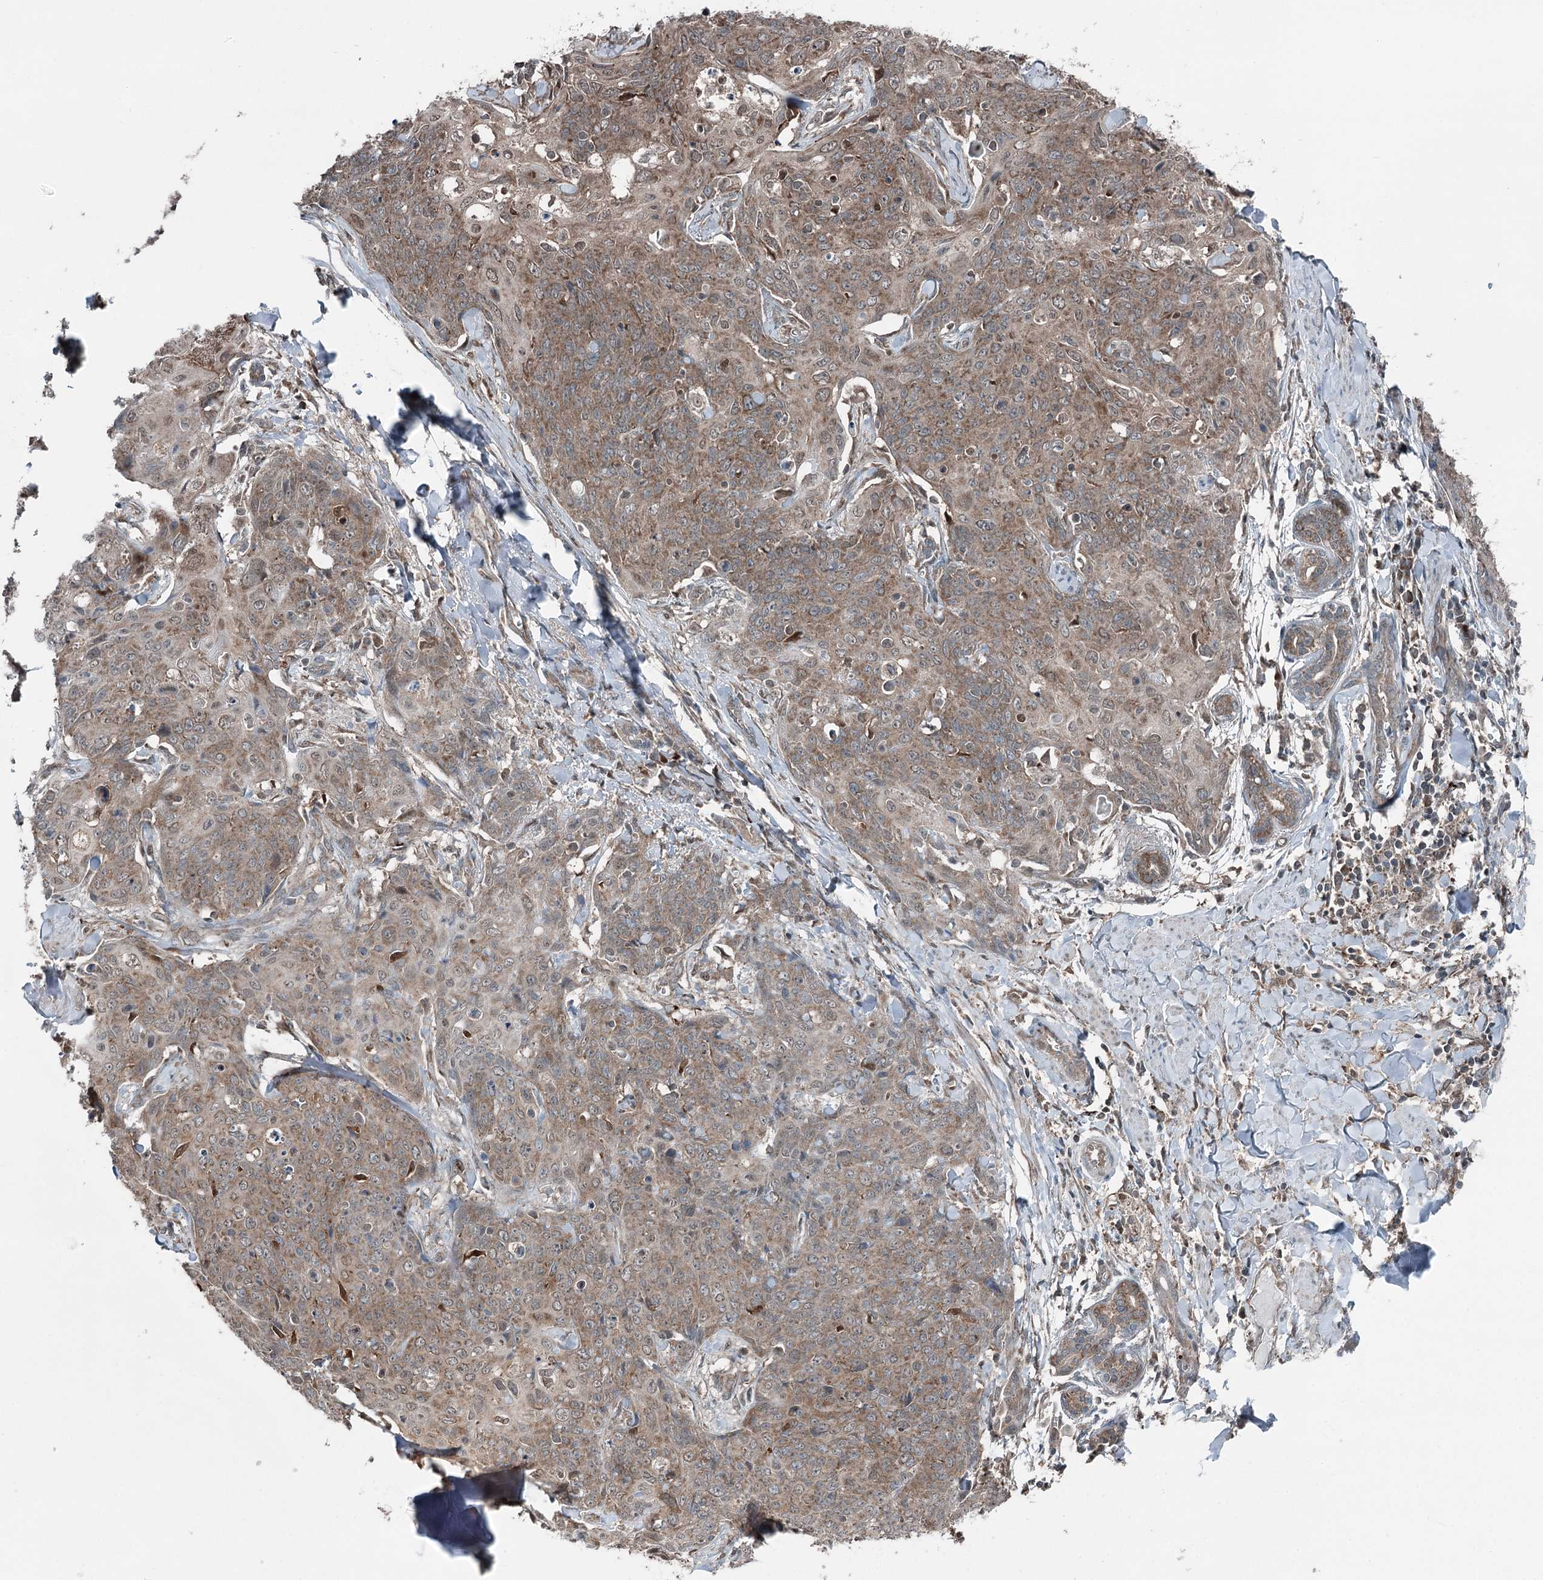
{"staining": {"intensity": "weak", "quantity": ">75%", "location": "cytoplasmic/membranous"}, "tissue": "skin cancer", "cell_type": "Tumor cells", "image_type": "cancer", "snomed": [{"axis": "morphology", "description": "Squamous cell carcinoma, NOS"}, {"axis": "topography", "description": "Skin"}, {"axis": "topography", "description": "Vulva"}], "caption": "A histopathology image of human skin squamous cell carcinoma stained for a protein displays weak cytoplasmic/membranous brown staining in tumor cells. (brown staining indicates protein expression, while blue staining denotes nuclei).", "gene": "WAPL", "patient": {"sex": "female", "age": 85}}